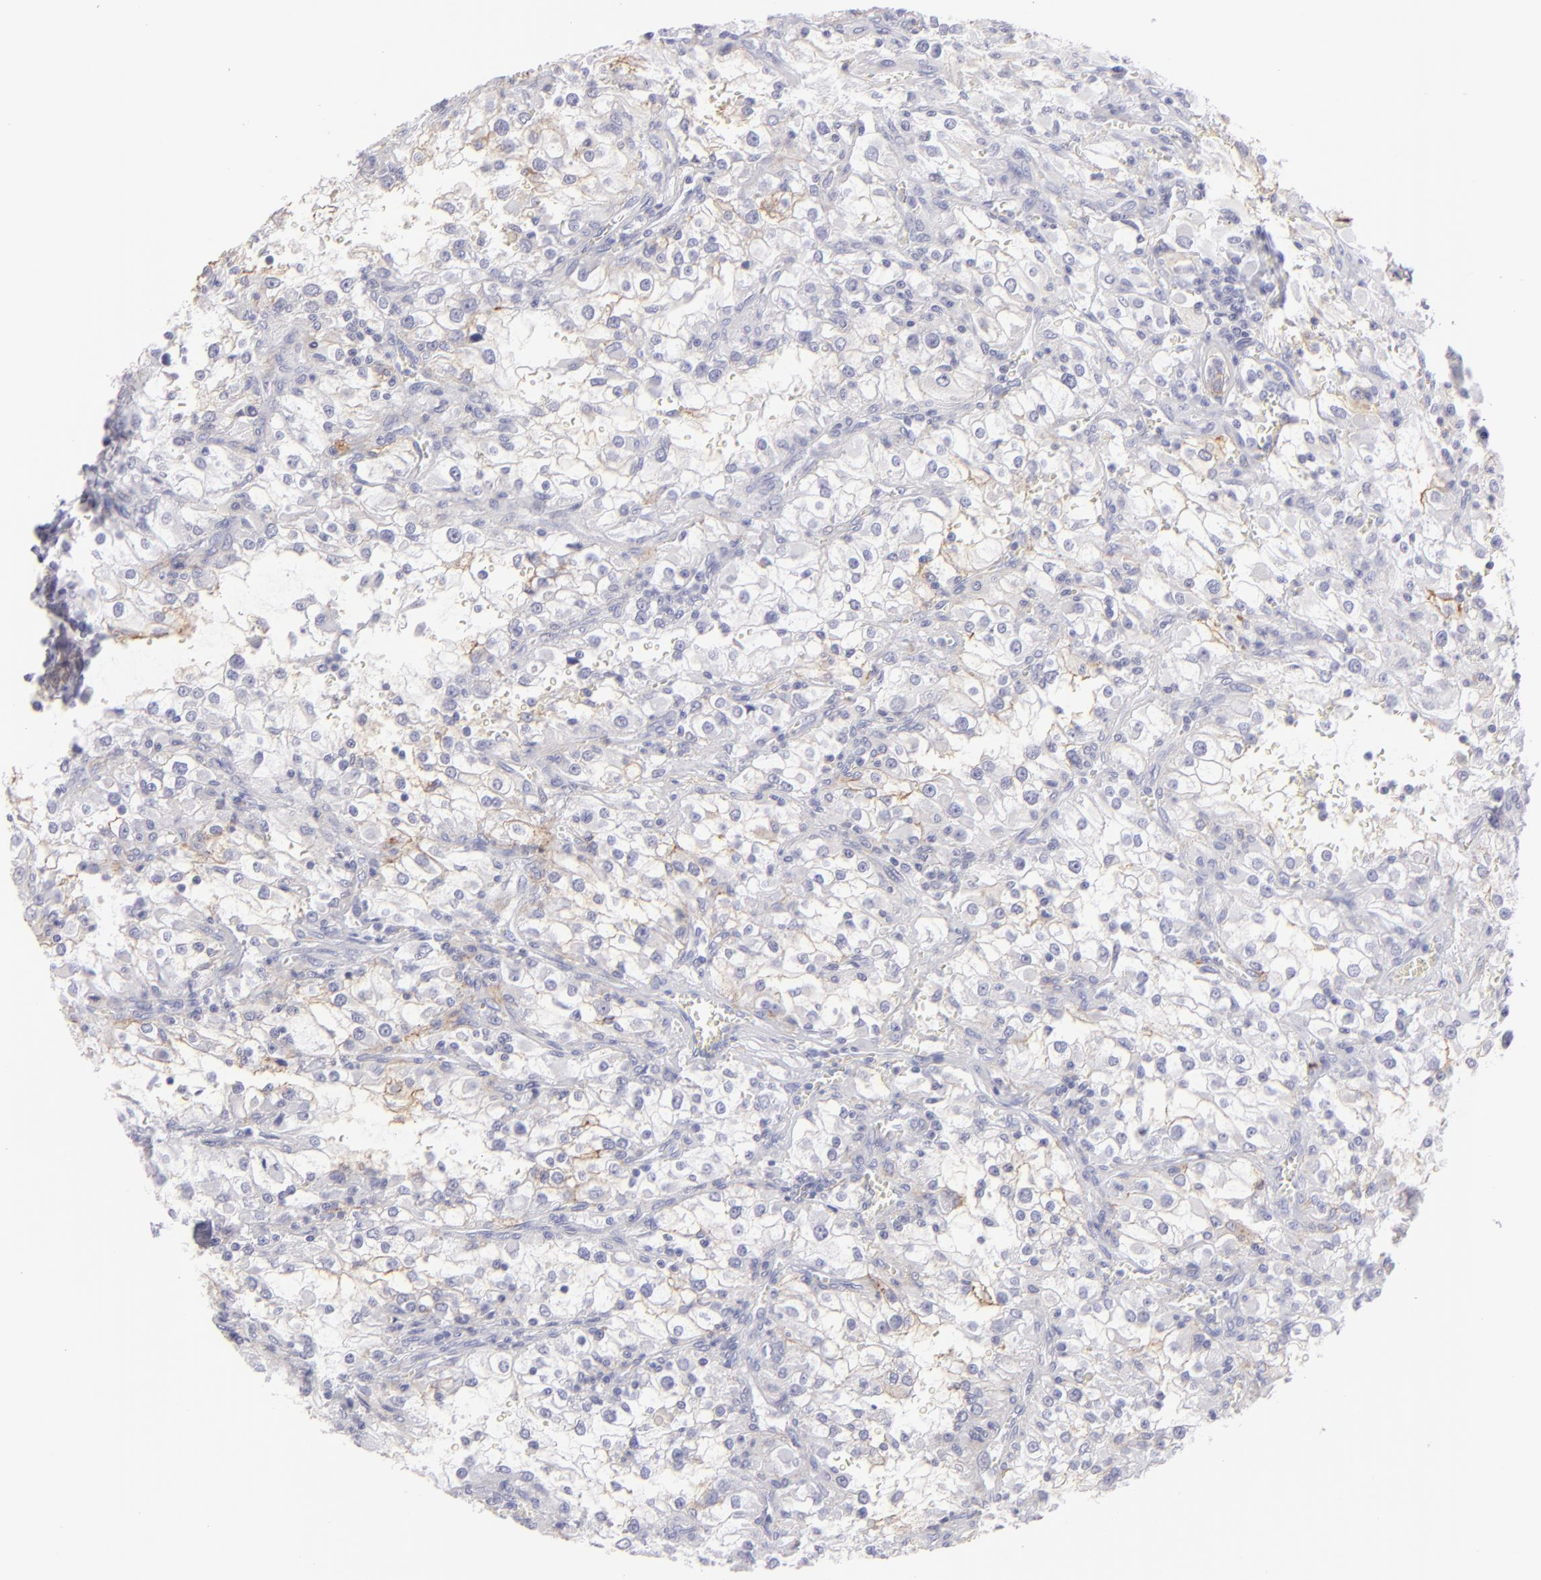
{"staining": {"intensity": "weak", "quantity": "<25%", "location": "cytoplasmic/membranous"}, "tissue": "renal cancer", "cell_type": "Tumor cells", "image_type": "cancer", "snomed": [{"axis": "morphology", "description": "Adenocarcinoma, NOS"}, {"axis": "topography", "description": "Kidney"}], "caption": "An immunohistochemistry (IHC) photomicrograph of renal adenocarcinoma is shown. There is no staining in tumor cells of renal adenocarcinoma. (DAB immunohistochemistry (IHC), high magnification).", "gene": "CLDN4", "patient": {"sex": "female", "age": 52}}